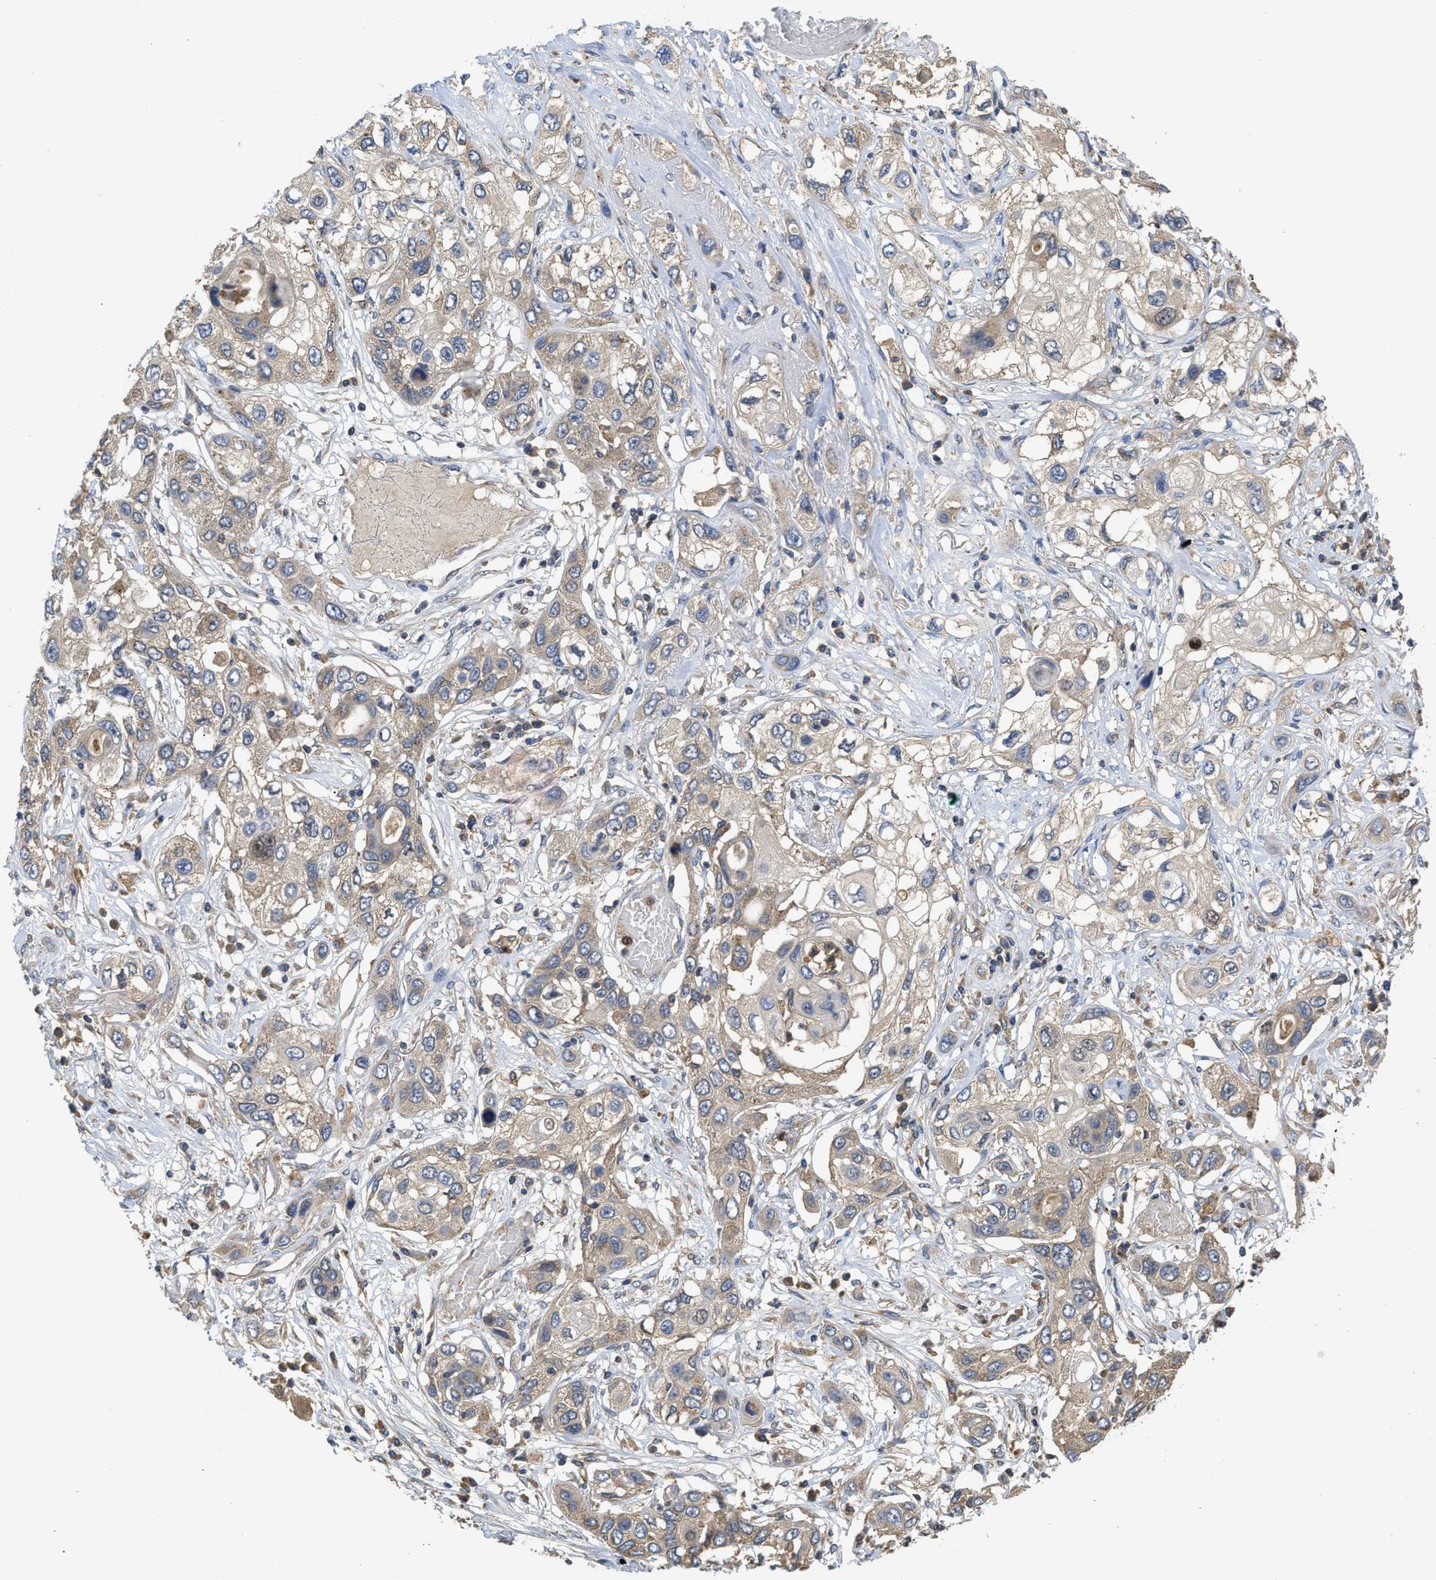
{"staining": {"intensity": "weak", "quantity": ">75%", "location": "cytoplasmic/membranous"}, "tissue": "lung cancer", "cell_type": "Tumor cells", "image_type": "cancer", "snomed": [{"axis": "morphology", "description": "Squamous cell carcinoma, NOS"}, {"axis": "topography", "description": "Lung"}], "caption": "DAB (3,3'-diaminobenzidine) immunohistochemical staining of human squamous cell carcinoma (lung) reveals weak cytoplasmic/membranous protein positivity in about >75% of tumor cells. Using DAB (brown) and hematoxylin (blue) stains, captured at high magnification using brightfield microscopy.", "gene": "RNF216", "patient": {"sex": "male", "age": 71}}